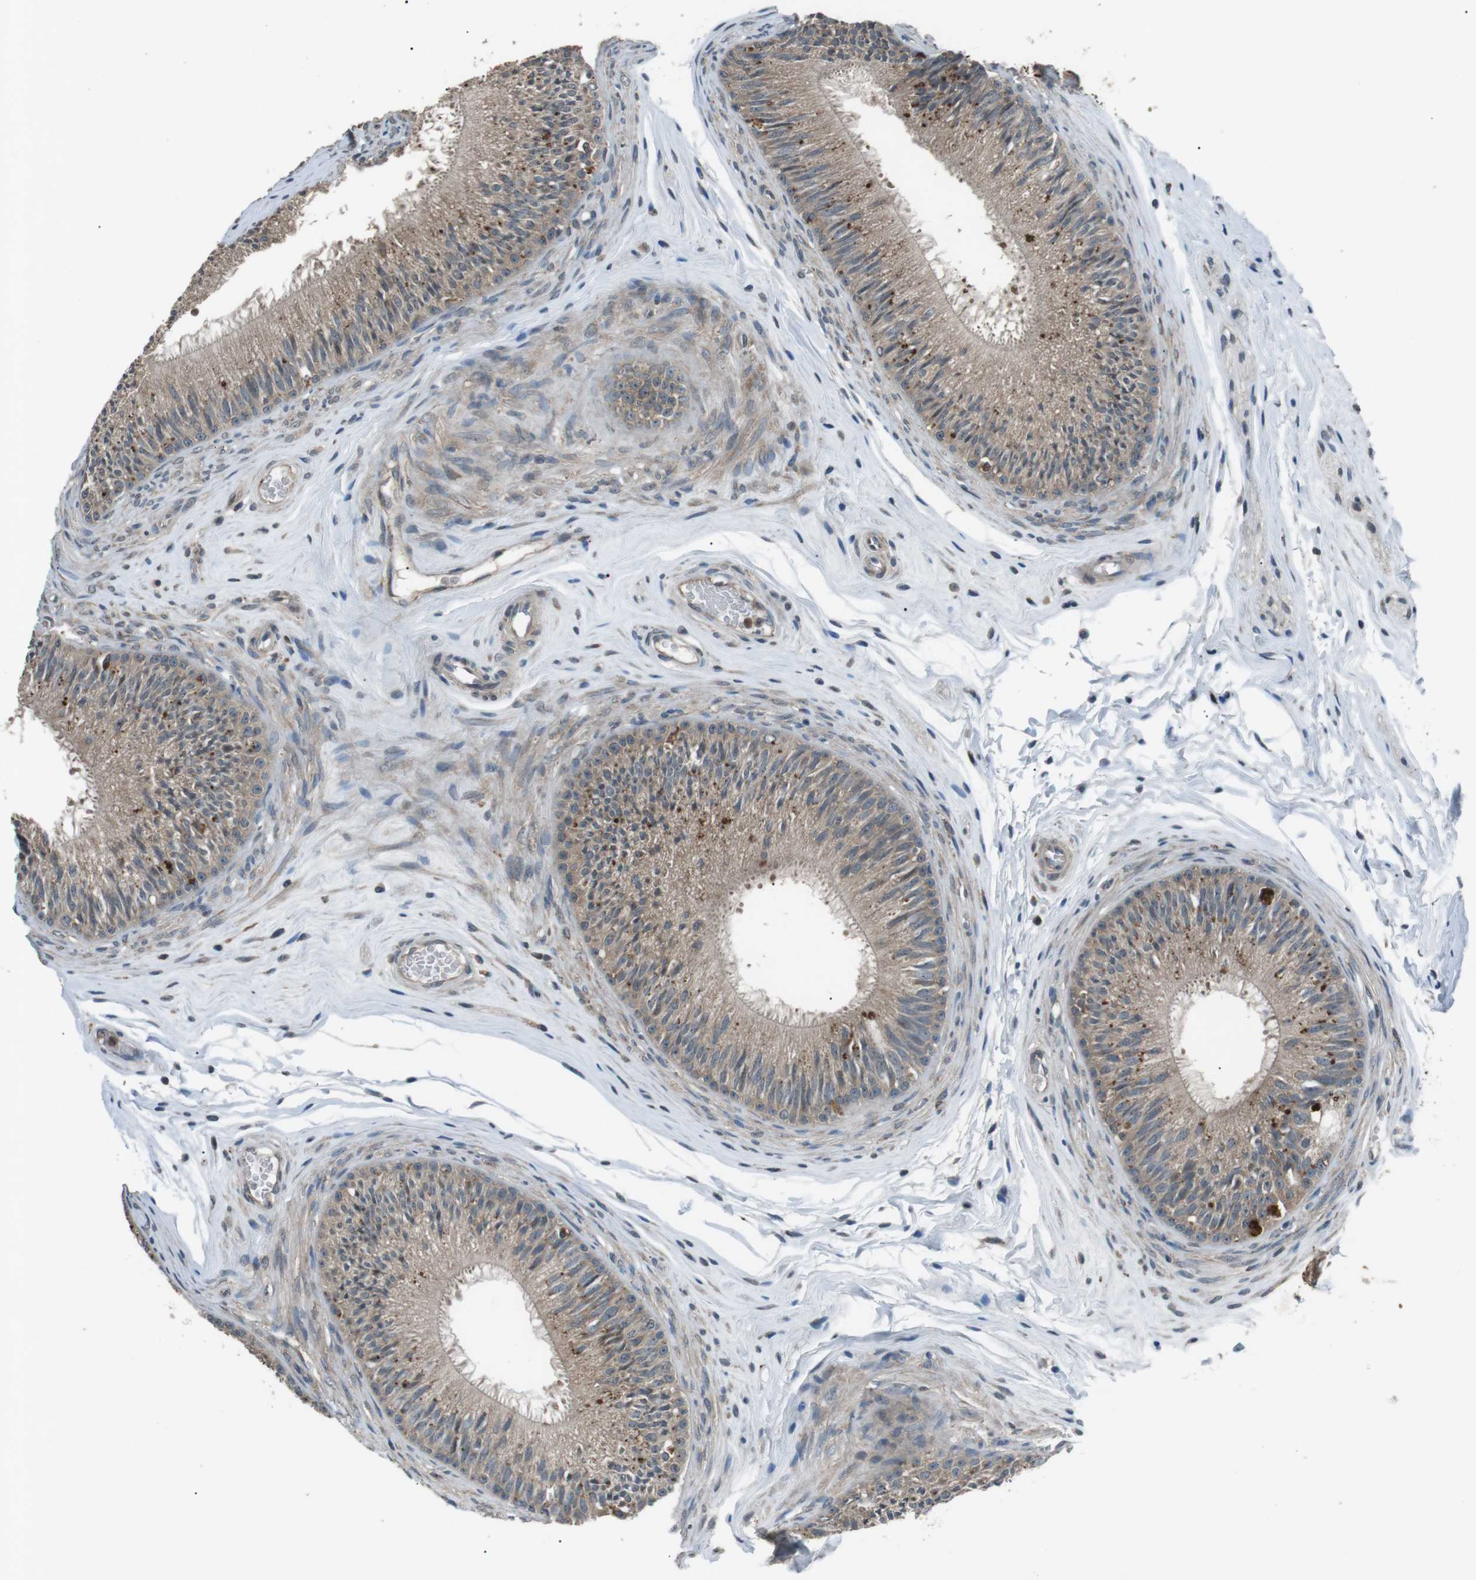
{"staining": {"intensity": "moderate", "quantity": "25%-75%", "location": "cytoplasmic/membranous"}, "tissue": "epididymis", "cell_type": "Glandular cells", "image_type": "normal", "snomed": [{"axis": "morphology", "description": "Normal tissue, NOS"}, {"axis": "topography", "description": "Testis"}, {"axis": "topography", "description": "Epididymis"}], "caption": "Brown immunohistochemical staining in normal human epididymis exhibits moderate cytoplasmic/membranous positivity in about 25%-75% of glandular cells.", "gene": "NEK7", "patient": {"sex": "male", "age": 36}}